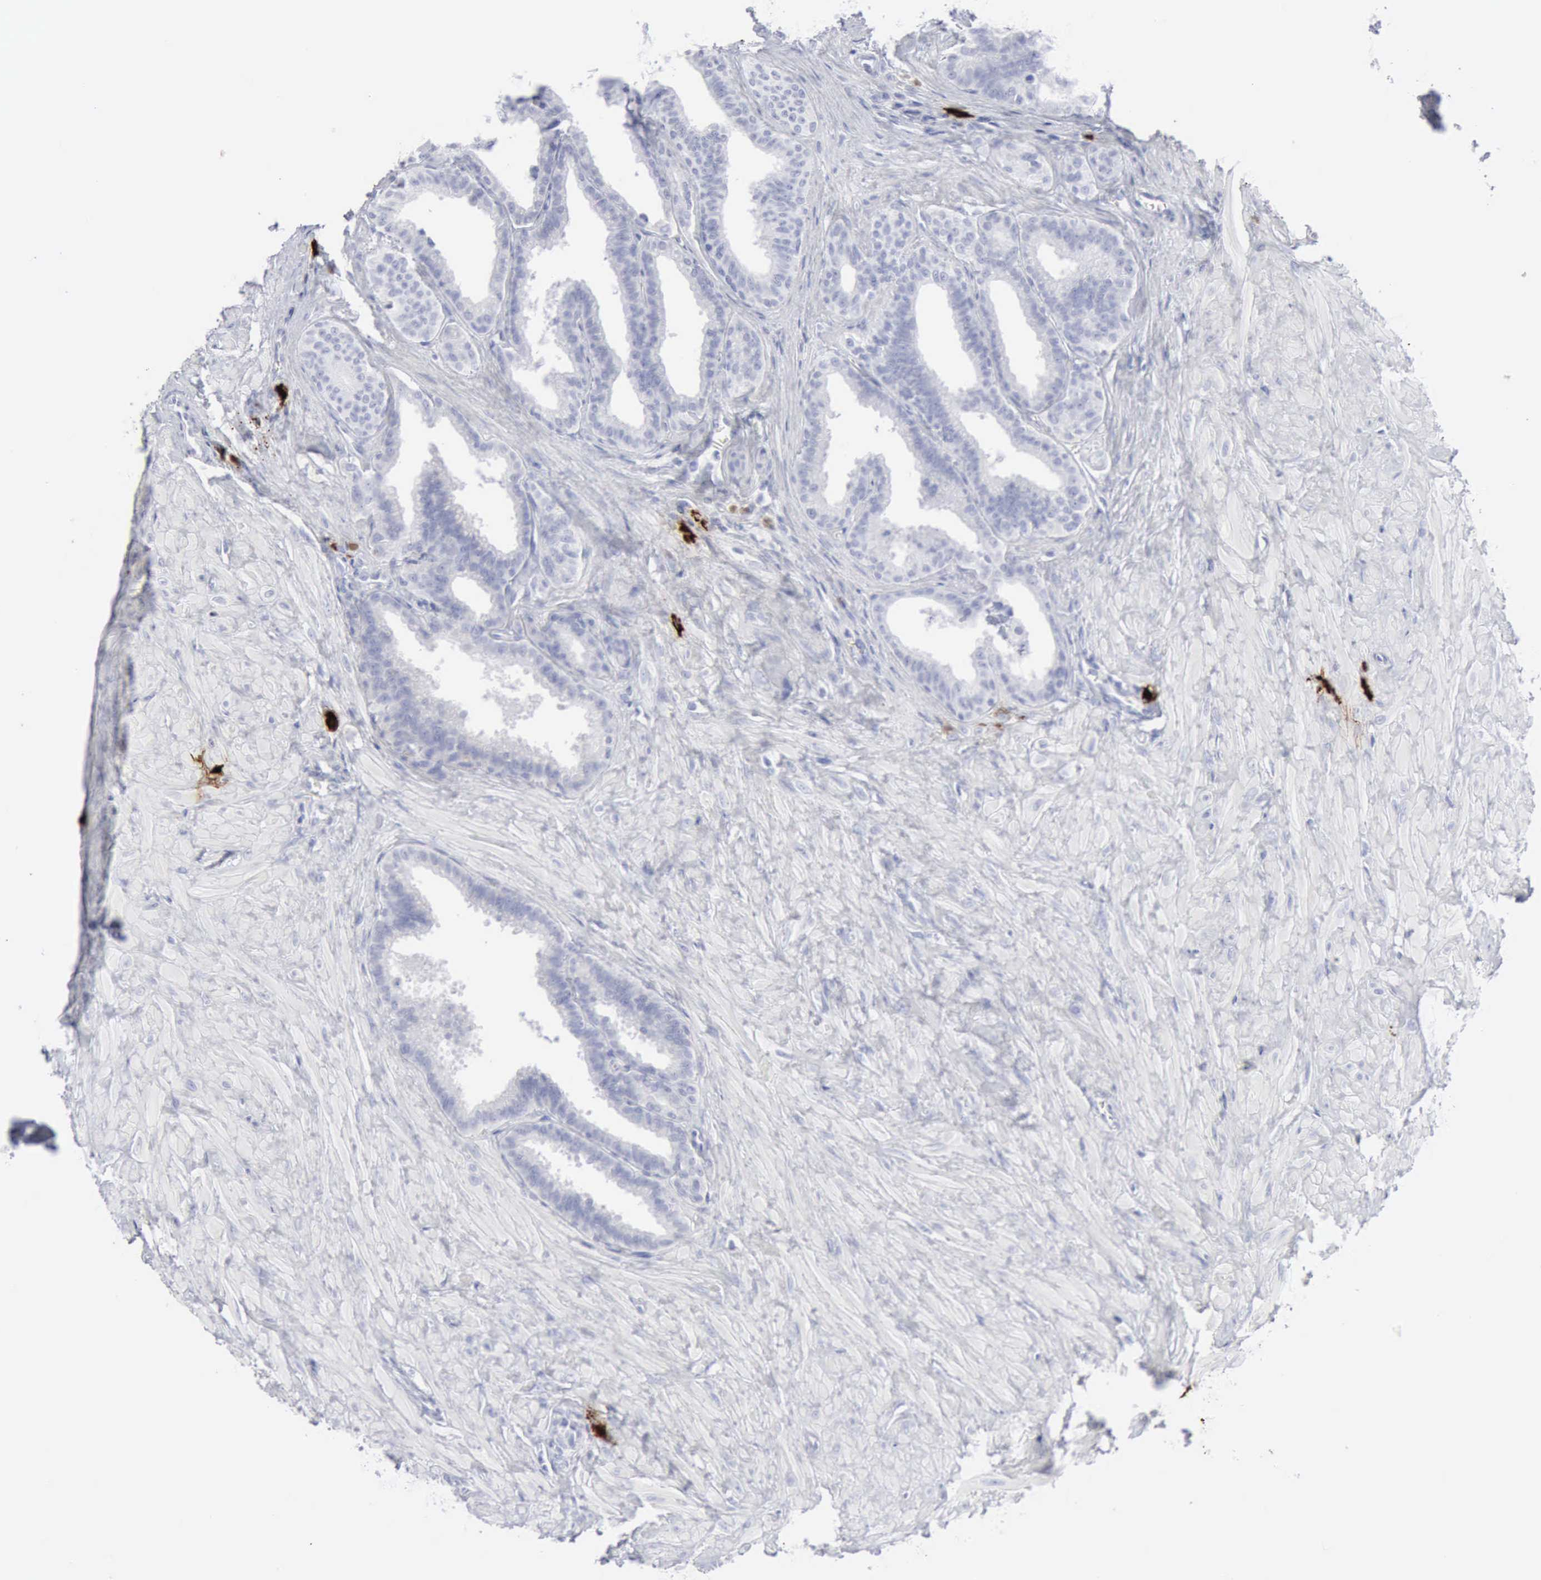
{"staining": {"intensity": "negative", "quantity": "none", "location": "none"}, "tissue": "seminal vesicle", "cell_type": "Glandular cells", "image_type": "normal", "snomed": [{"axis": "morphology", "description": "Normal tissue, NOS"}, {"axis": "topography", "description": "Seminal veicle"}], "caption": "Immunohistochemistry (IHC) image of normal human seminal vesicle stained for a protein (brown), which displays no positivity in glandular cells. Nuclei are stained in blue.", "gene": "CMA1", "patient": {"sex": "male", "age": 26}}